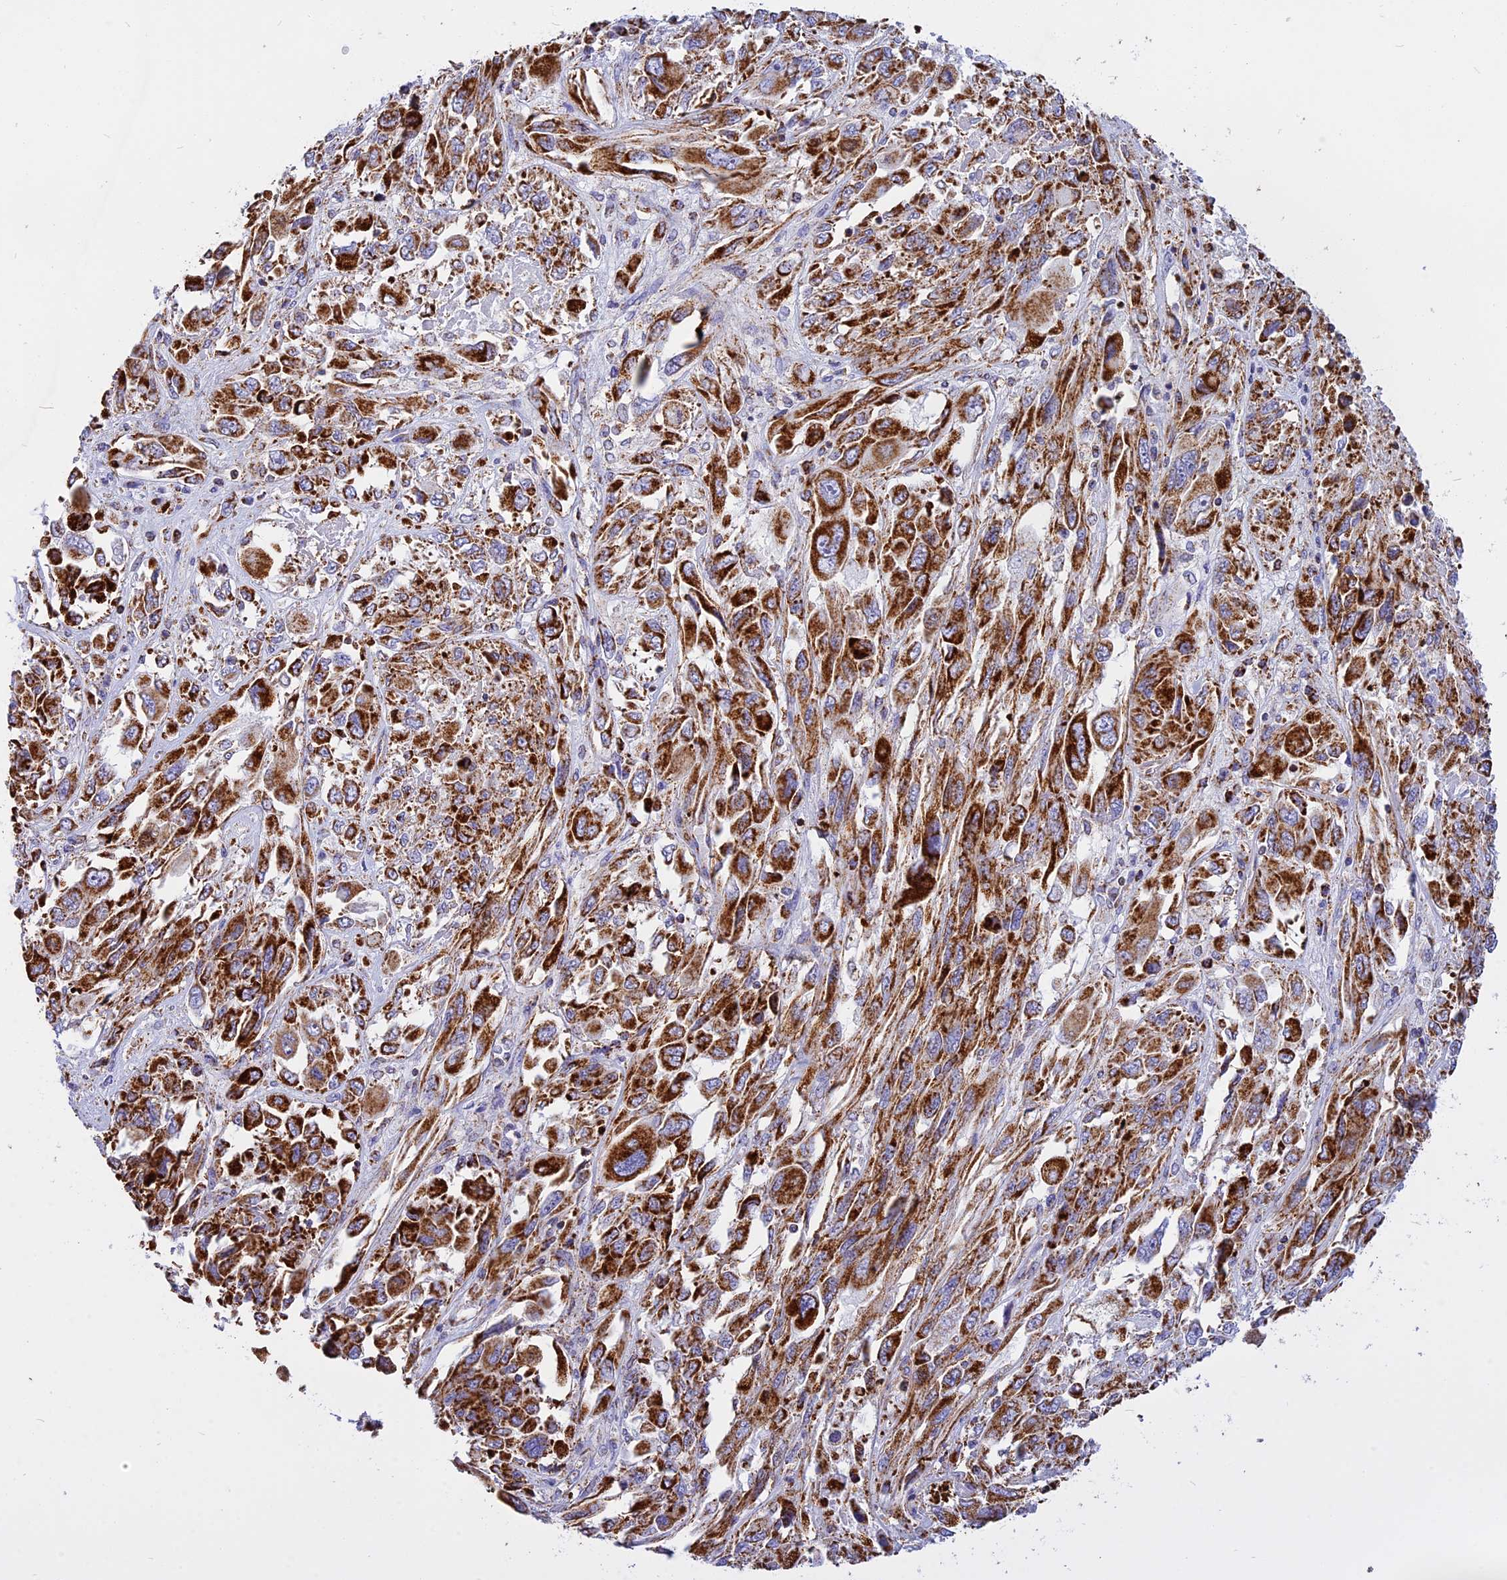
{"staining": {"intensity": "strong", "quantity": ">75%", "location": "cytoplasmic/membranous"}, "tissue": "melanoma", "cell_type": "Tumor cells", "image_type": "cancer", "snomed": [{"axis": "morphology", "description": "Malignant melanoma, NOS"}, {"axis": "topography", "description": "Skin"}], "caption": "Approximately >75% of tumor cells in malignant melanoma display strong cytoplasmic/membranous protein staining as visualized by brown immunohistochemical staining.", "gene": "VDAC2", "patient": {"sex": "female", "age": 91}}